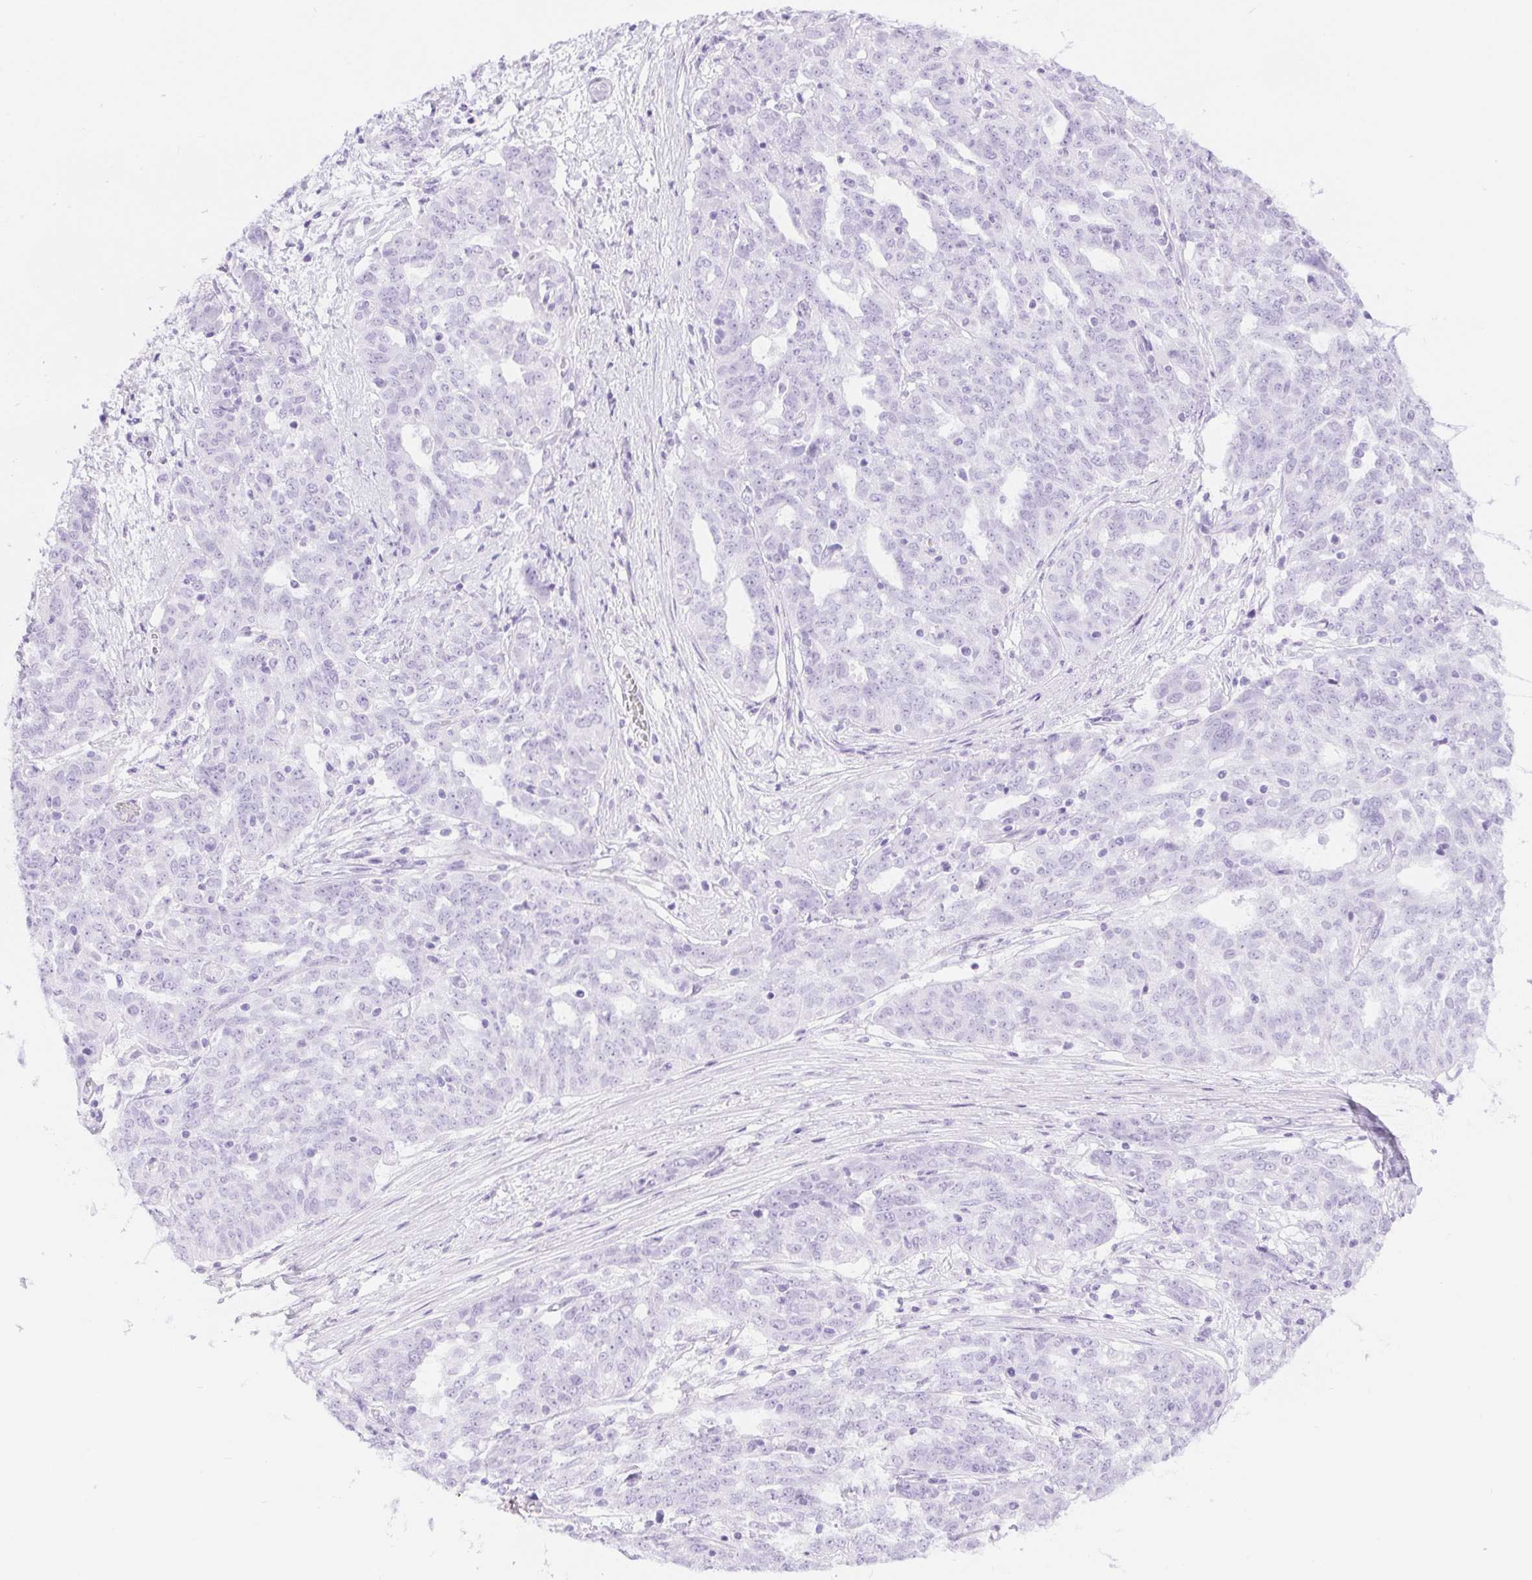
{"staining": {"intensity": "negative", "quantity": "none", "location": "none"}, "tissue": "ovarian cancer", "cell_type": "Tumor cells", "image_type": "cancer", "snomed": [{"axis": "morphology", "description": "Cystadenocarcinoma, serous, NOS"}, {"axis": "topography", "description": "Ovary"}], "caption": "Ovarian cancer (serous cystadenocarcinoma) was stained to show a protein in brown. There is no significant expression in tumor cells.", "gene": "ERP27", "patient": {"sex": "female", "age": 67}}